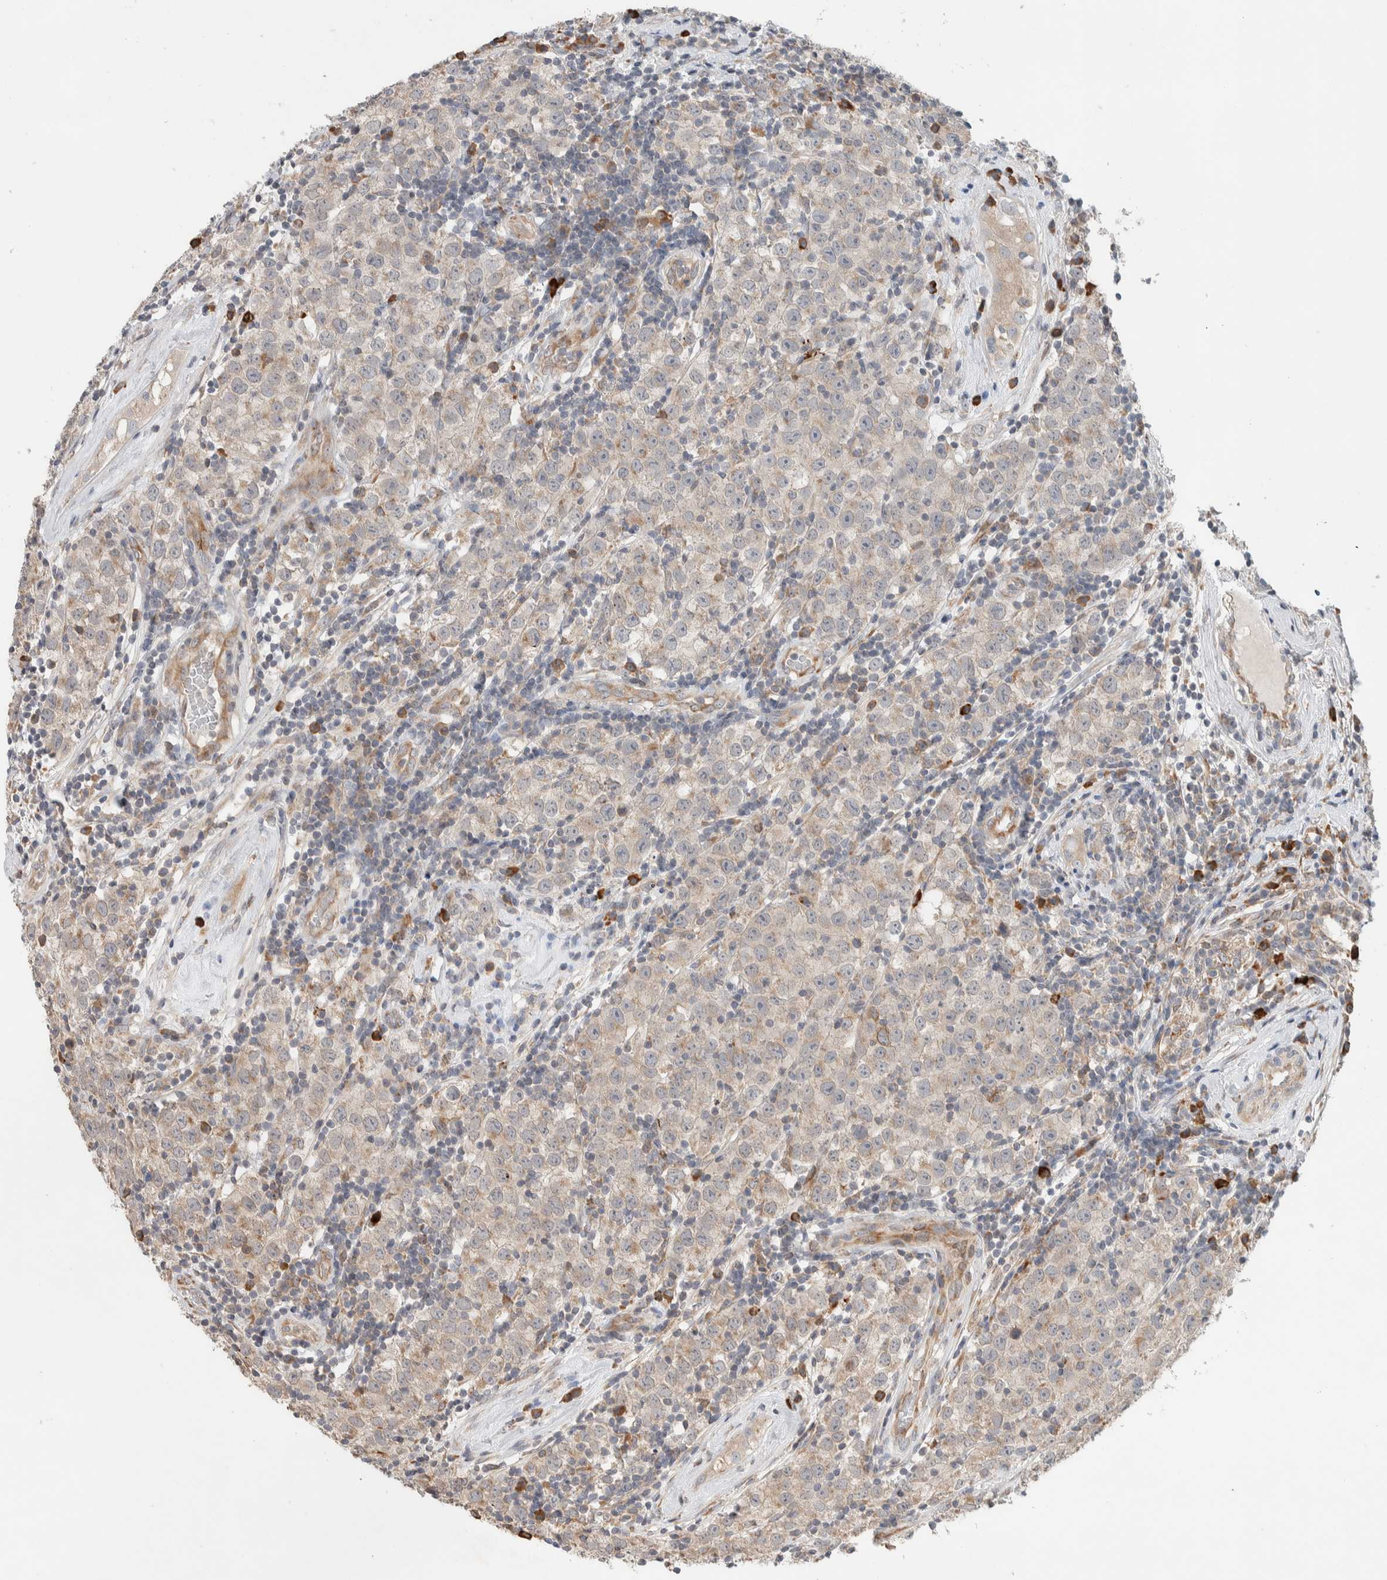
{"staining": {"intensity": "weak", "quantity": "<25%", "location": "cytoplasmic/membranous"}, "tissue": "testis cancer", "cell_type": "Tumor cells", "image_type": "cancer", "snomed": [{"axis": "morphology", "description": "Seminoma, NOS"}, {"axis": "morphology", "description": "Carcinoma, Embryonal, NOS"}, {"axis": "topography", "description": "Testis"}], "caption": "Protein analysis of seminoma (testis) demonstrates no significant staining in tumor cells. The staining was performed using DAB to visualize the protein expression in brown, while the nuclei were stained in blue with hematoxylin (Magnification: 20x).", "gene": "ADCY8", "patient": {"sex": "male", "age": 28}}